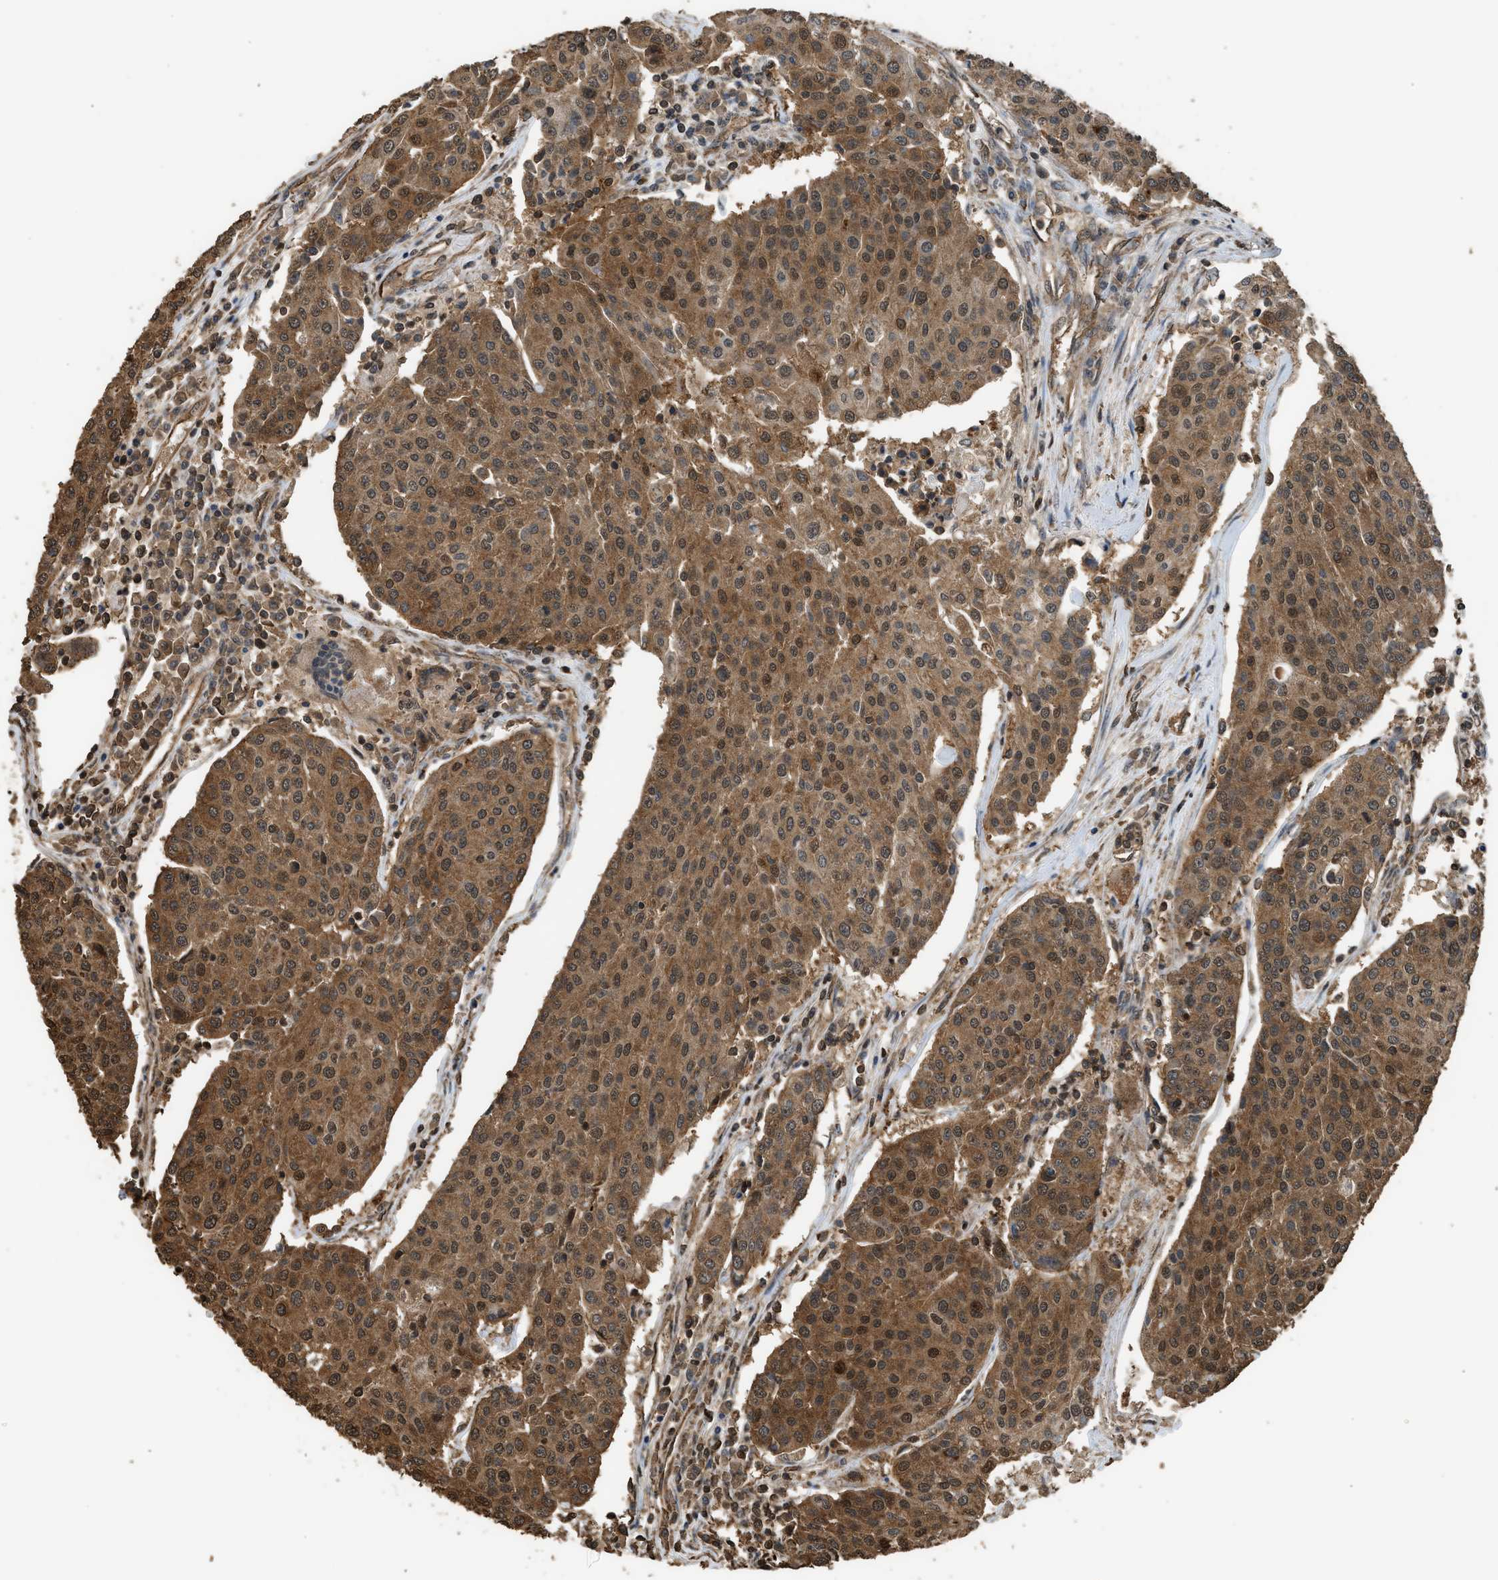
{"staining": {"intensity": "moderate", "quantity": ">75%", "location": "cytoplasmic/membranous,nuclear"}, "tissue": "urothelial cancer", "cell_type": "Tumor cells", "image_type": "cancer", "snomed": [{"axis": "morphology", "description": "Urothelial carcinoma, High grade"}, {"axis": "topography", "description": "Urinary bladder"}], "caption": "Approximately >75% of tumor cells in human urothelial cancer exhibit moderate cytoplasmic/membranous and nuclear protein staining as visualized by brown immunohistochemical staining.", "gene": "MYBL2", "patient": {"sex": "female", "age": 85}}